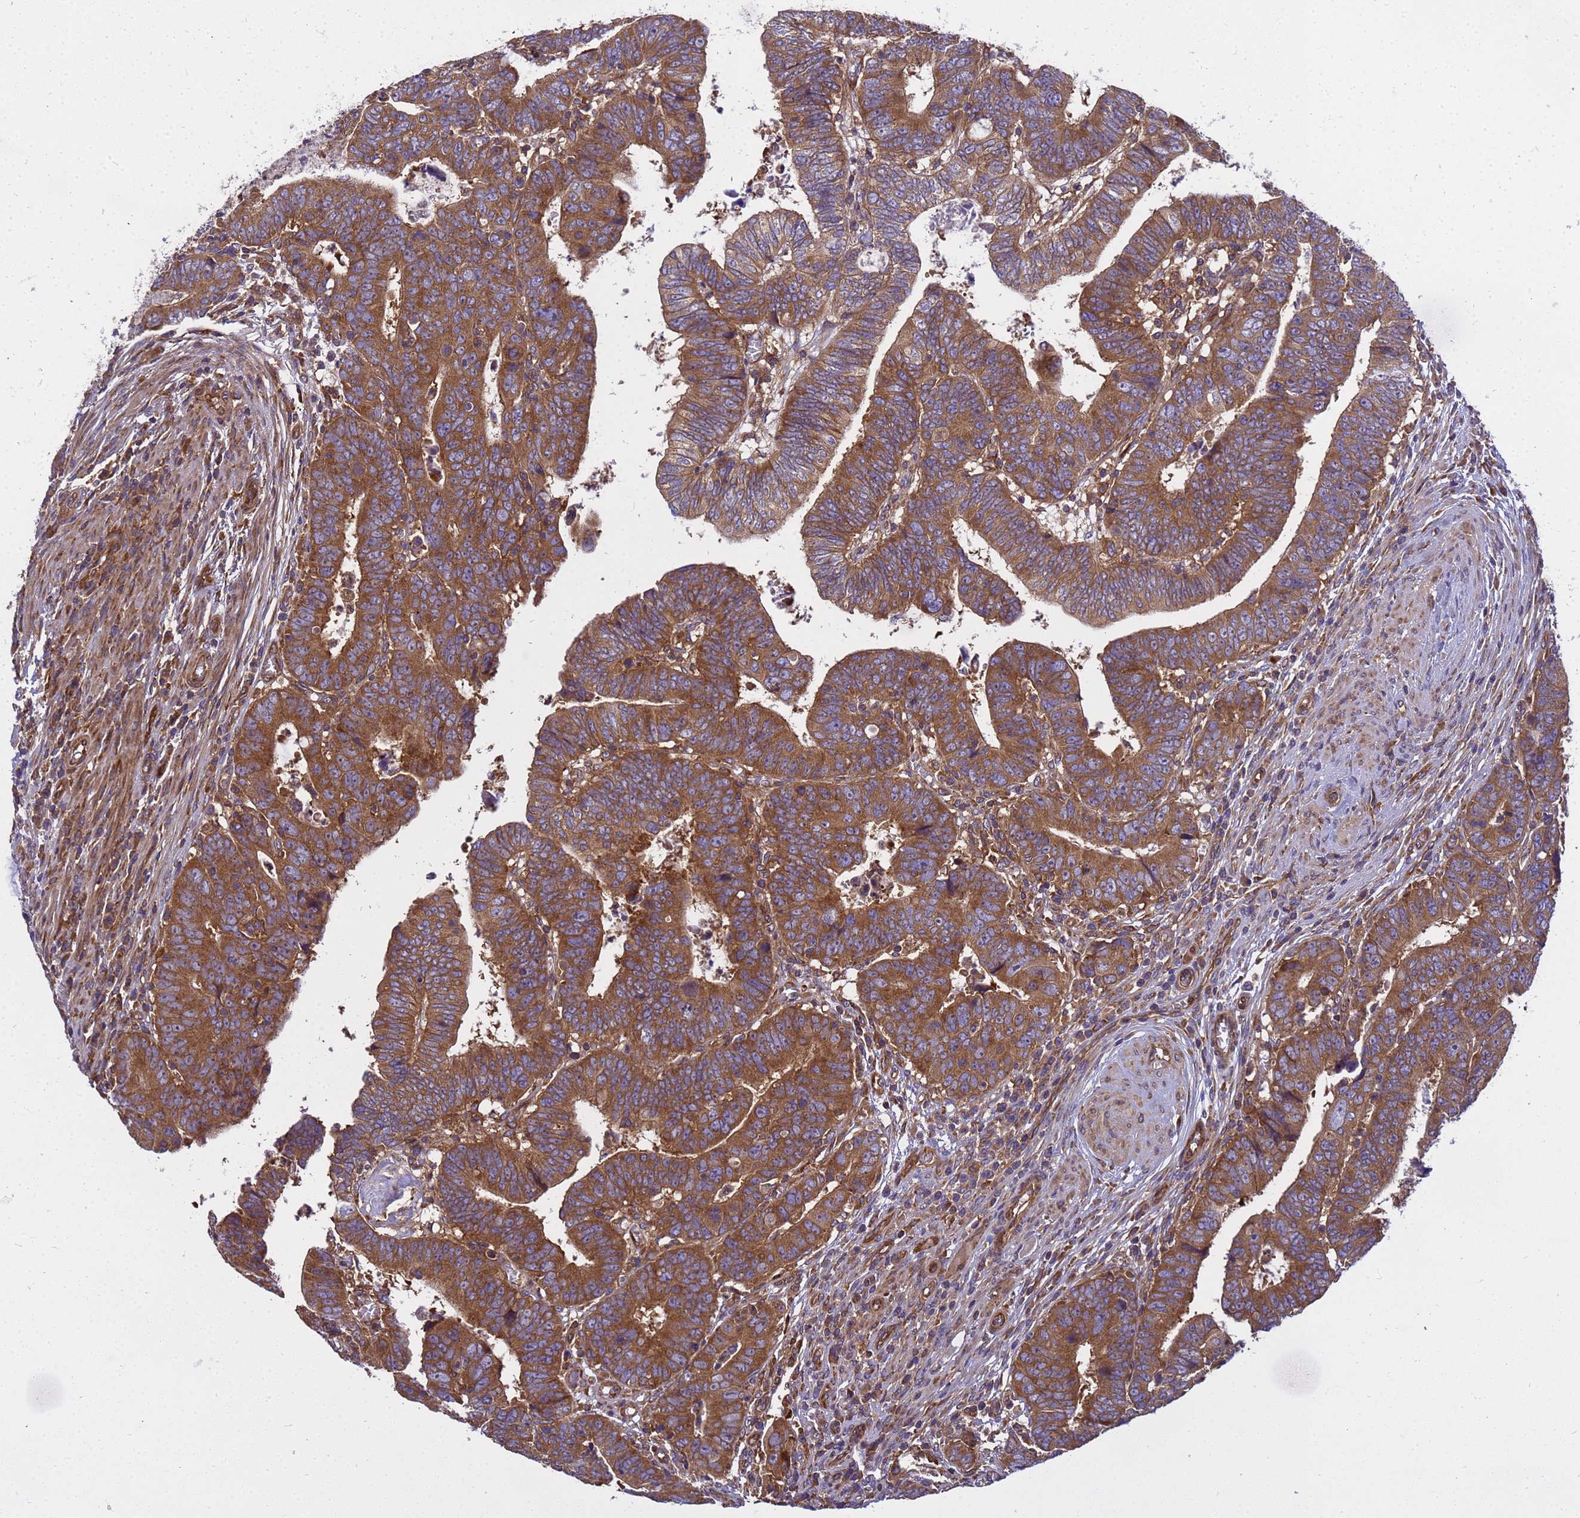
{"staining": {"intensity": "strong", "quantity": ">75%", "location": "cytoplasmic/membranous"}, "tissue": "colorectal cancer", "cell_type": "Tumor cells", "image_type": "cancer", "snomed": [{"axis": "morphology", "description": "Normal tissue, NOS"}, {"axis": "morphology", "description": "Adenocarcinoma, NOS"}, {"axis": "topography", "description": "Rectum"}], "caption": "About >75% of tumor cells in human colorectal adenocarcinoma show strong cytoplasmic/membranous protein staining as visualized by brown immunohistochemical staining.", "gene": "BECN1", "patient": {"sex": "female", "age": 65}}